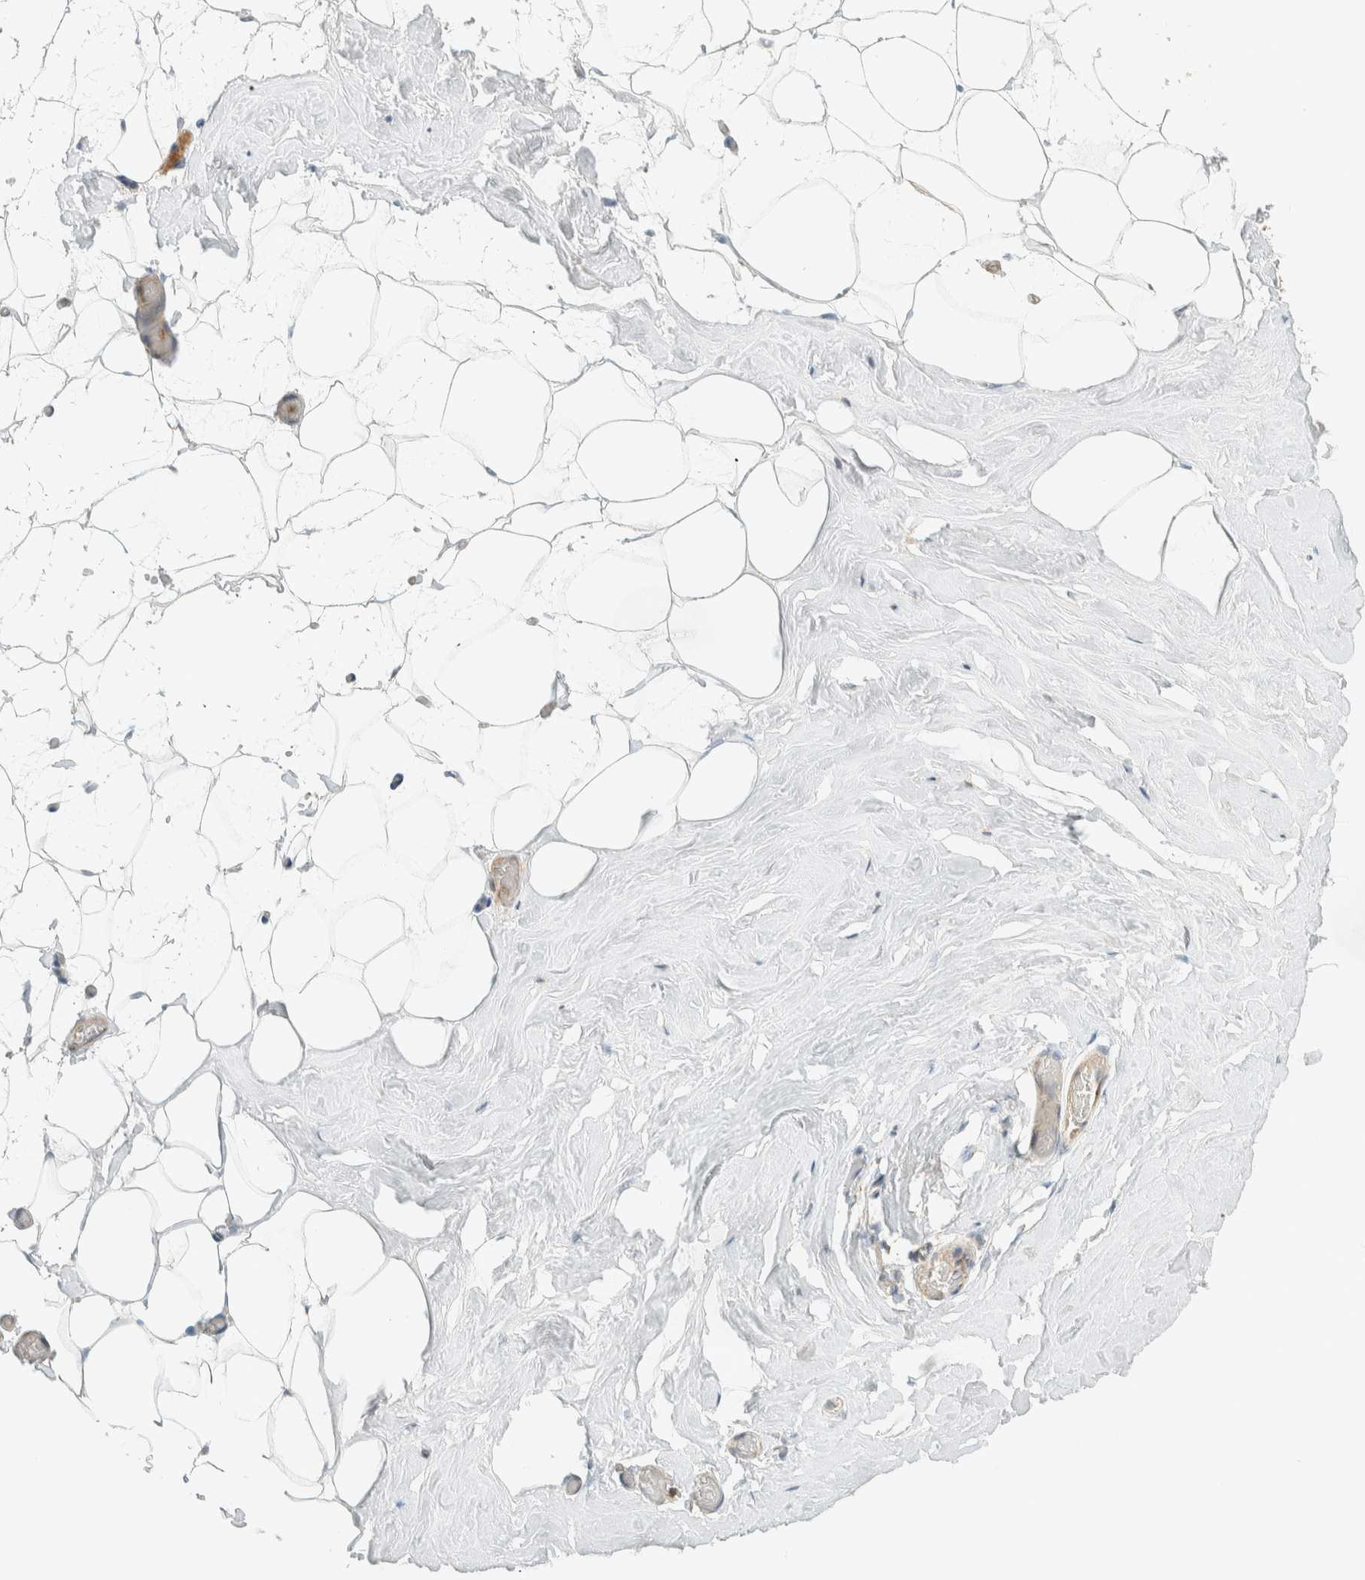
{"staining": {"intensity": "negative", "quantity": "none", "location": "none"}, "tissue": "adipose tissue", "cell_type": "Adipocytes", "image_type": "normal", "snomed": [{"axis": "morphology", "description": "Normal tissue, NOS"}, {"axis": "morphology", "description": "Fibrosis, NOS"}, {"axis": "topography", "description": "Breast"}, {"axis": "topography", "description": "Adipose tissue"}], "caption": "Adipocytes are negative for protein expression in normal human adipose tissue. (DAB immunohistochemistry with hematoxylin counter stain).", "gene": "ARFGEF1", "patient": {"sex": "female", "age": 39}}